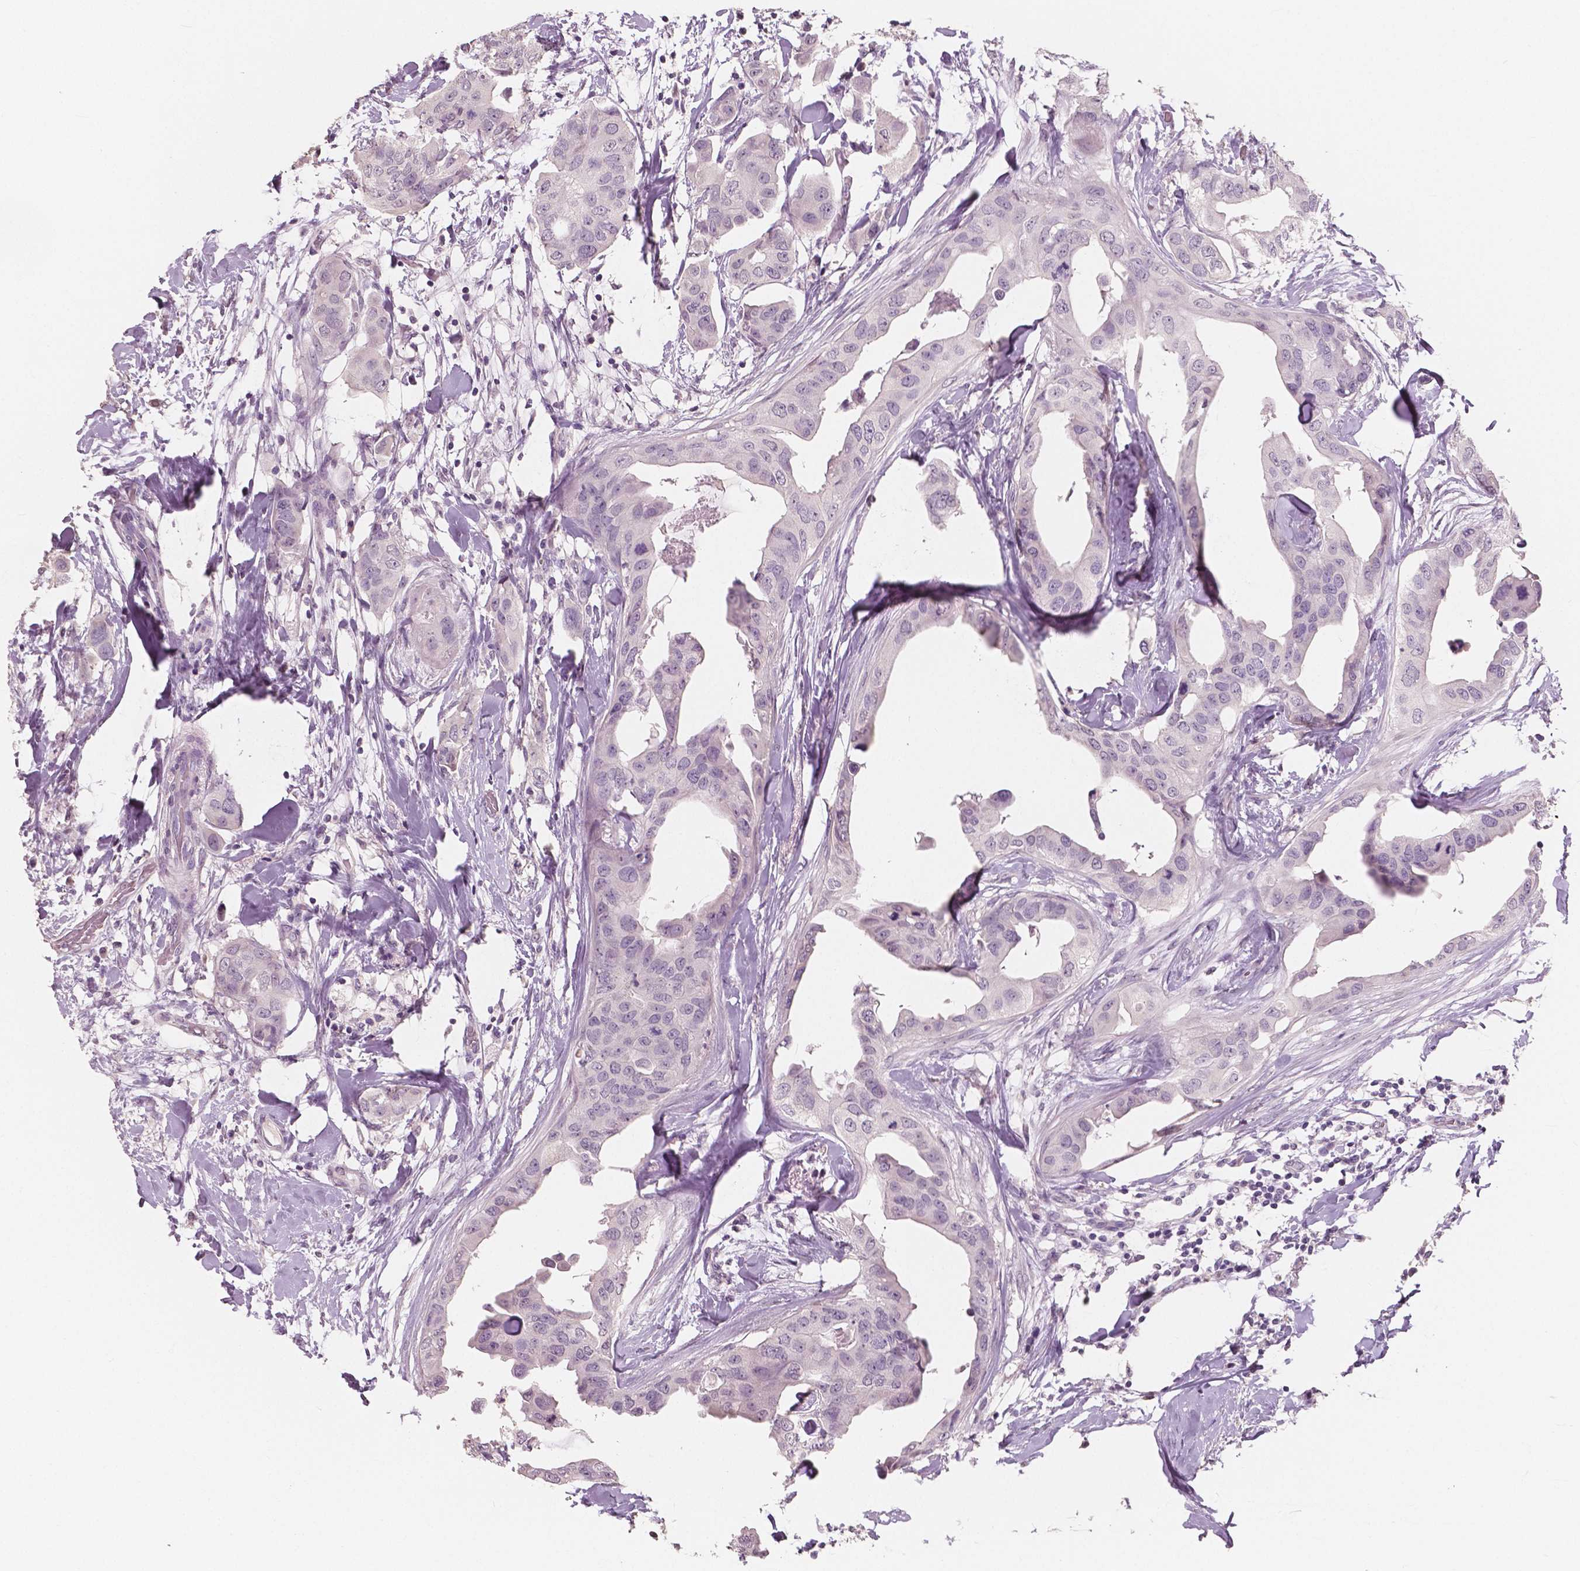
{"staining": {"intensity": "negative", "quantity": "none", "location": "none"}, "tissue": "breast cancer", "cell_type": "Tumor cells", "image_type": "cancer", "snomed": [{"axis": "morphology", "description": "Normal tissue, NOS"}, {"axis": "morphology", "description": "Duct carcinoma"}, {"axis": "topography", "description": "Breast"}], "caption": "Image shows no protein staining in tumor cells of breast invasive ductal carcinoma tissue. The staining was performed using DAB to visualize the protein expression in brown, while the nuclei were stained in blue with hematoxylin (Magnification: 20x).", "gene": "NECAB1", "patient": {"sex": "female", "age": 40}}